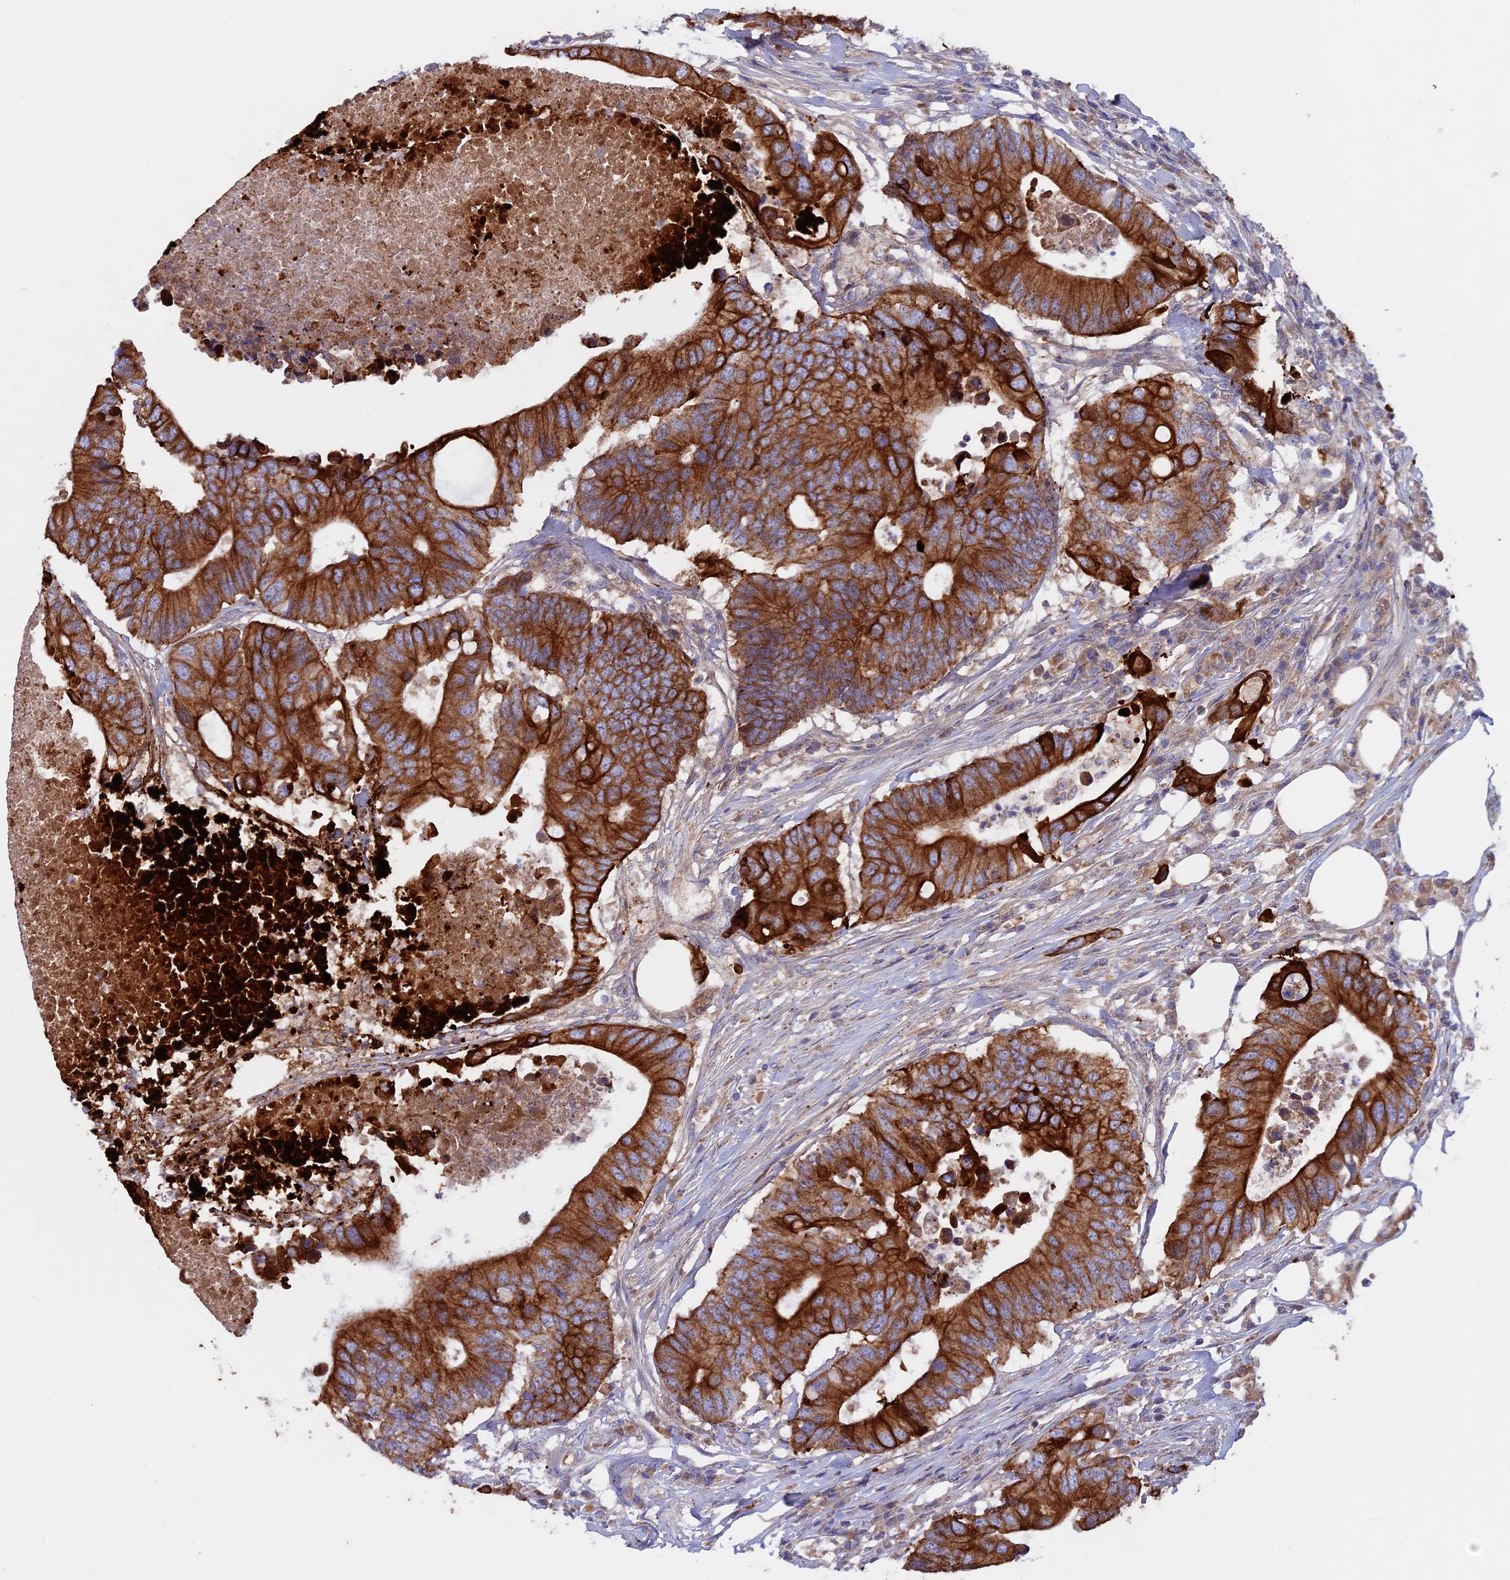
{"staining": {"intensity": "strong", "quantity": ">75%", "location": "cytoplasmic/membranous"}, "tissue": "colorectal cancer", "cell_type": "Tumor cells", "image_type": "cancer", "snomed": [{"axis": "morphology", "description": "Adenocarcinoma, NOS"}, {"axis": "topography", "description": "Colon"}], "caption": "This photomicrograph reveals IHC staining of human colorectal cancer (adenocarcinoma), with high strong cytoplasmic/membranous staining in about >75% of tumor cells.", "gene": "PTPN9", "patient": {"sex": "male", "age": 71}}